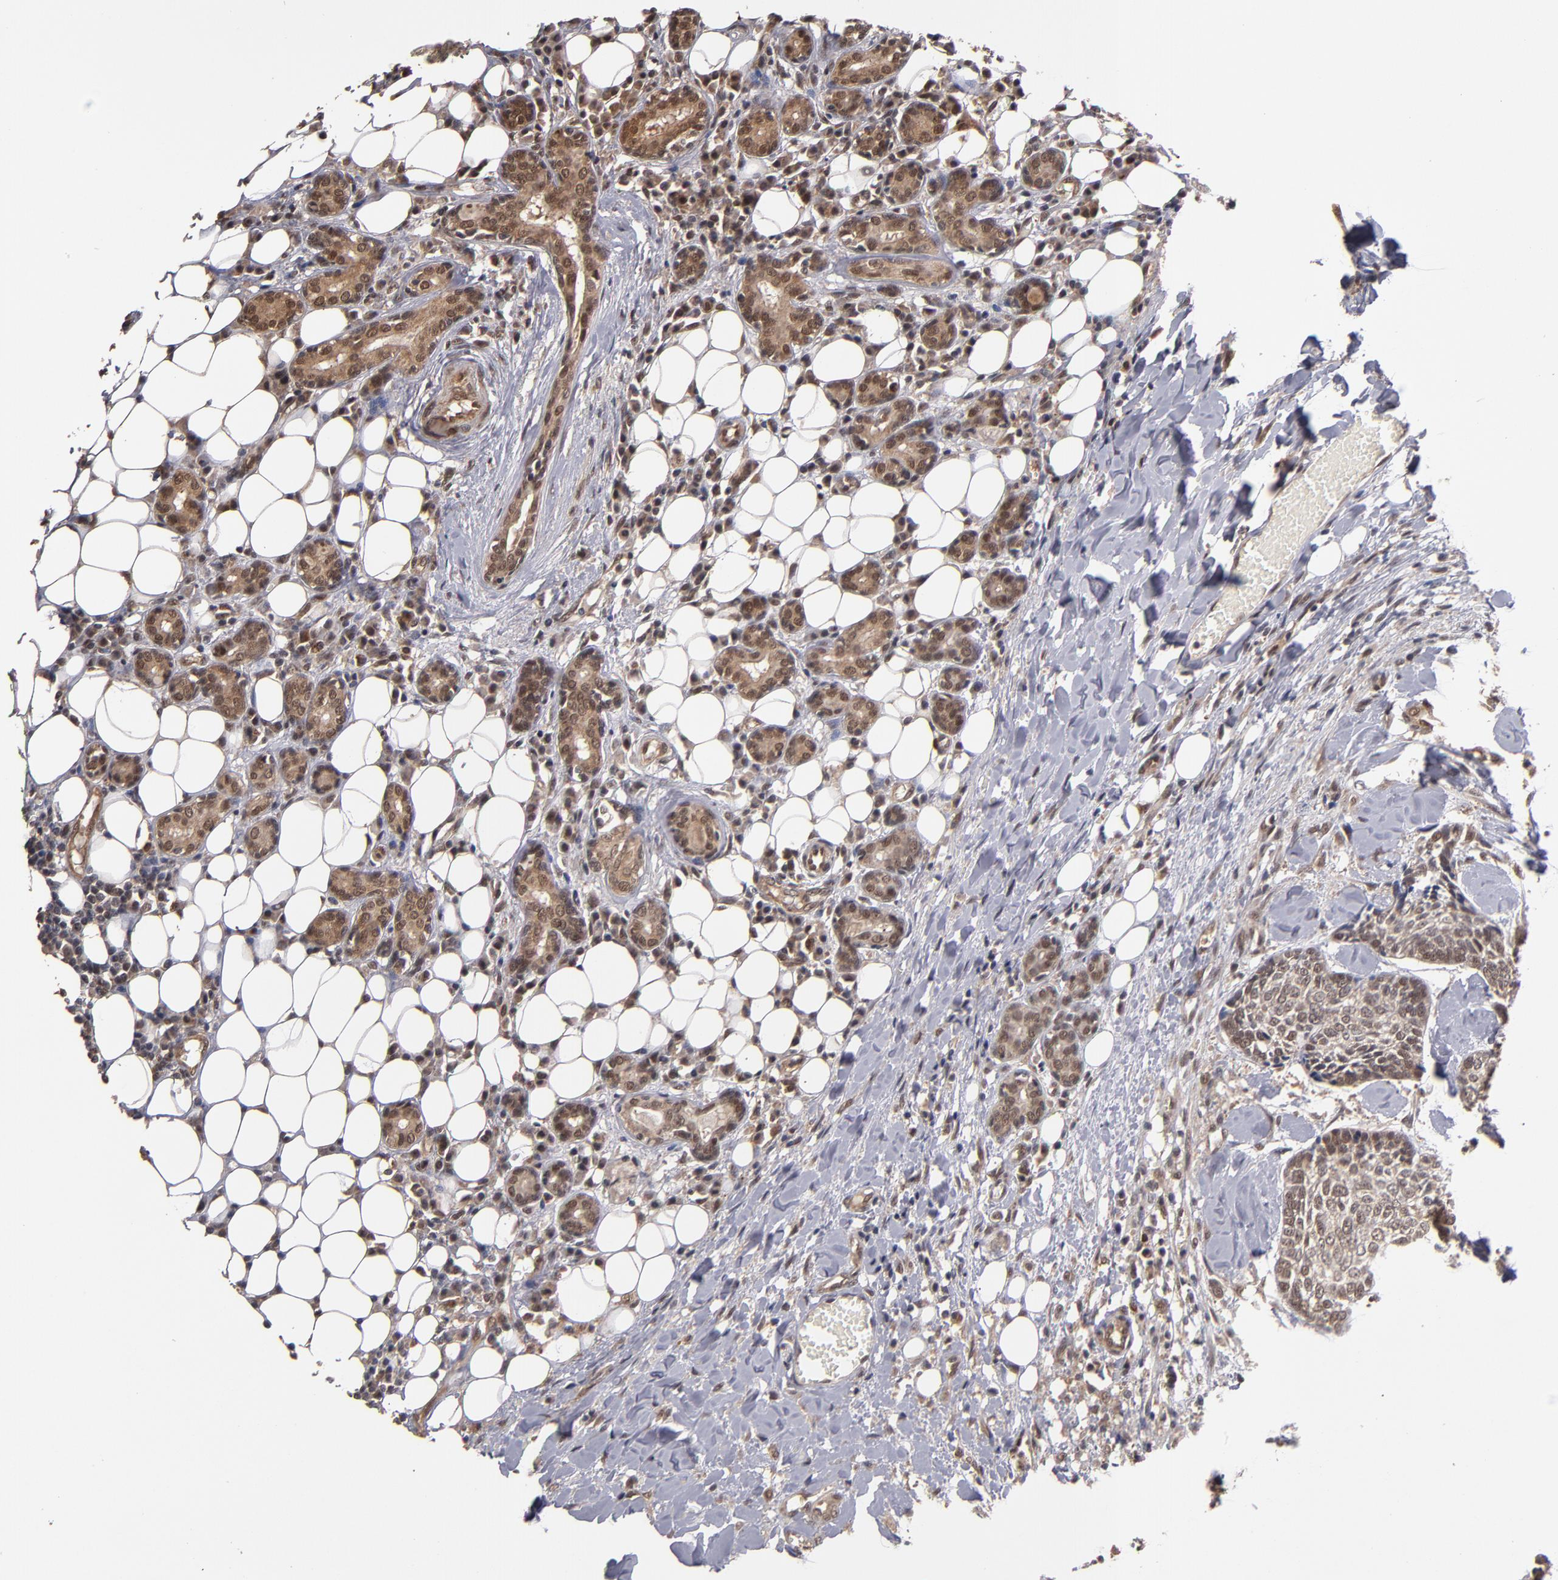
{"staining": {"intensity": "moderate", "quantity": ">75%", "location": "cytoplasmic/membranous,nuclear"}, "tissue": "head and neck cancer", "cell_type": "Tumor cells", "image_type": "cancer", "snomed": [{"axis": "morphology", "description": "Squamous cell carcinoma, NOS"}, {"axis": "topography", "description": "Salivary gland"}, {"axis": "topography", "description": "Head-Neck"}], "caption": "Human head and neck cancer (squamous cell carcinoma) stained for a protein (brown) displays moderate cytoplasmic/membranous and nuclear positive staining in about >75% of tumor cells.", "gene": "CUL5", "patient": {"sex": "male", "age": 70}}